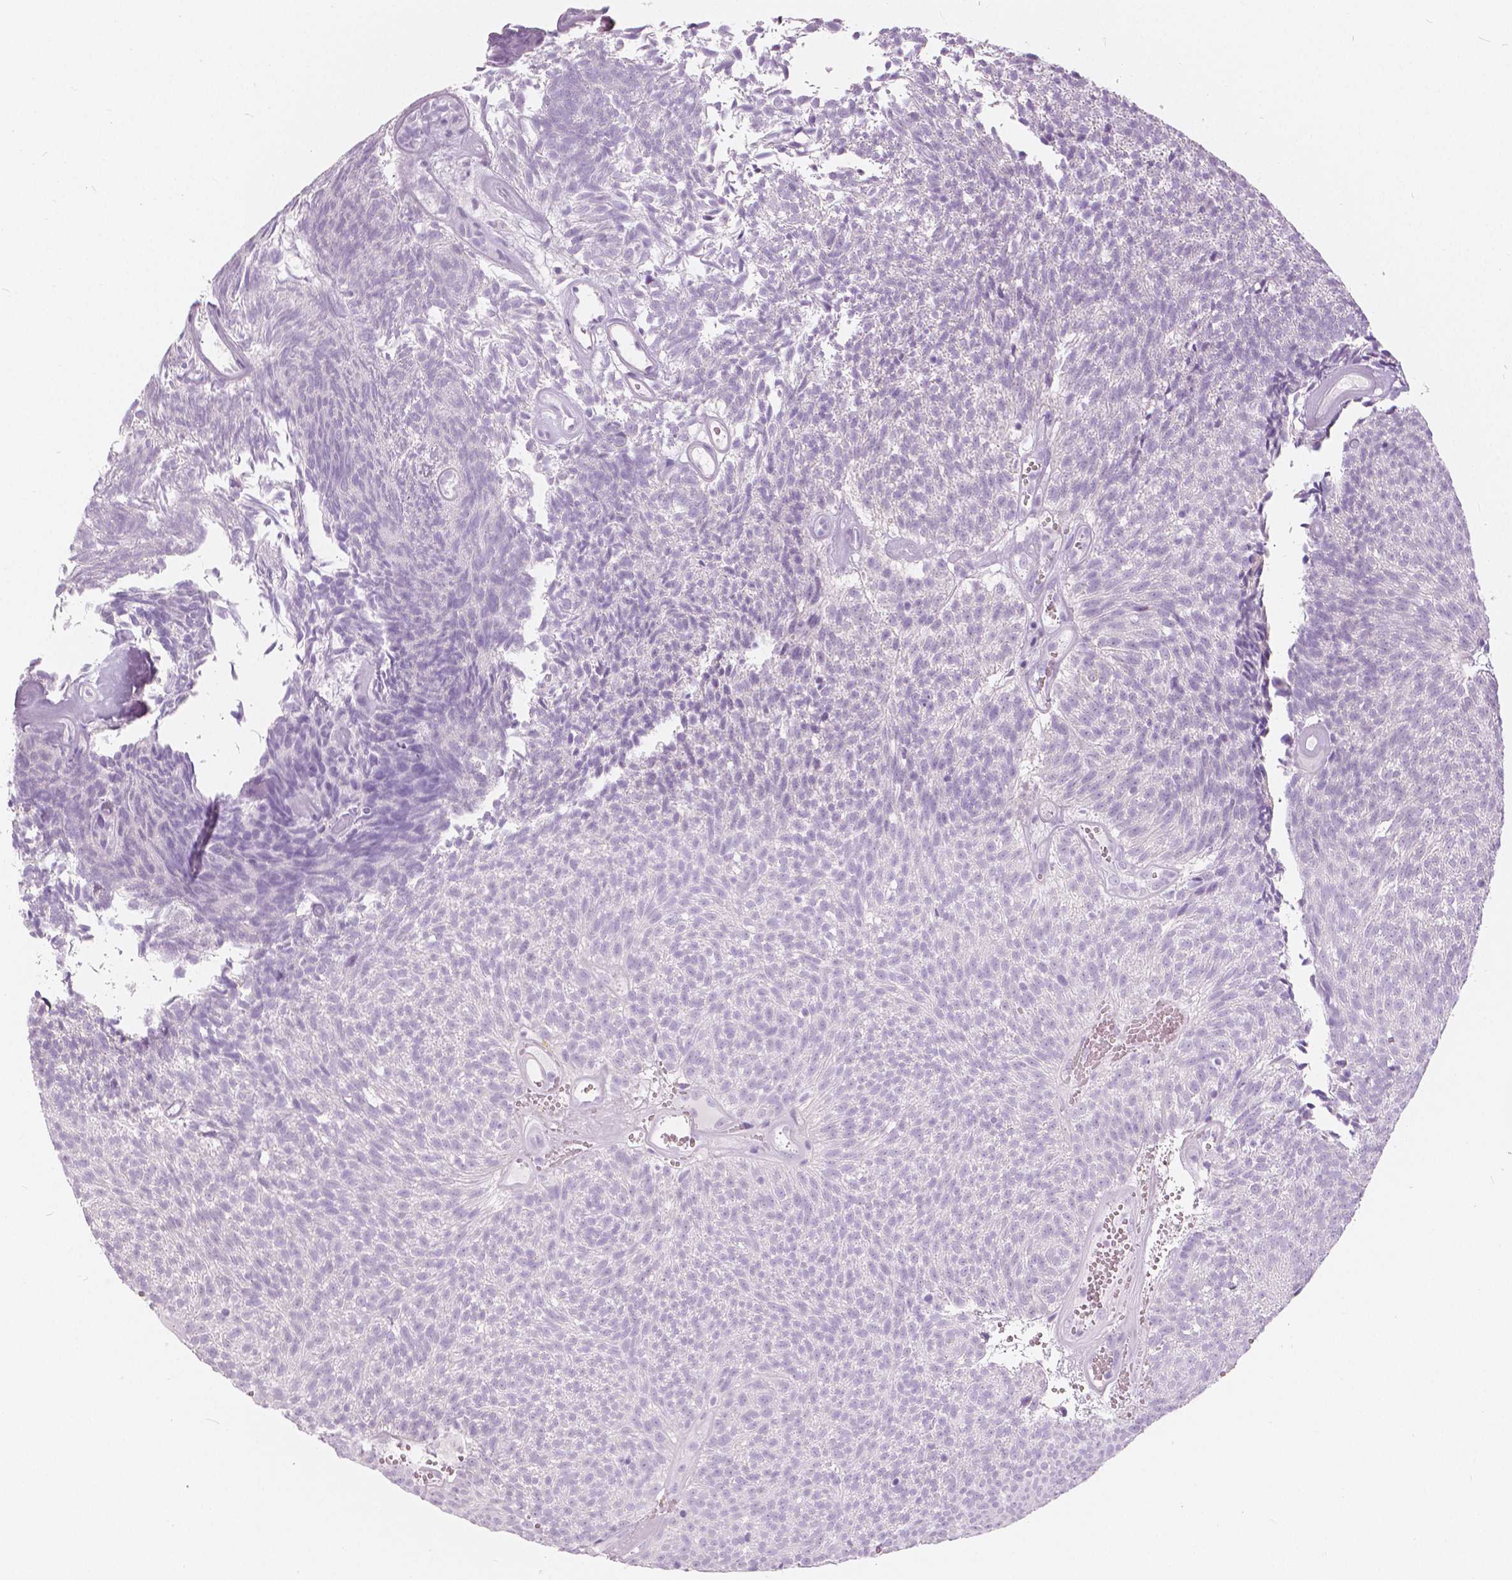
{"staining": {"intensity": "negative", "quantity": "none", "location": "none"}, "tissue": "urothelial cancer", "cell_type": "Tumor cells", "image_type": "cancer", "snomed": [{"axis": "morphology", "description": "Urothelial carcinoma, Low grade"}, {"axis": "topography", "description": "Urinary bladder"}], "caption": "The photomicrograph demonstrates no staining of tumor cells in low-grade urothelial carcinoma. The staining is performed using DAB (3,3'-diaminobenzidine) brown chromogen with nuclei counter-stained in using hematoxylin.", "gene": "A4GNT", "patient": {"sex": "male", "age": 77}}